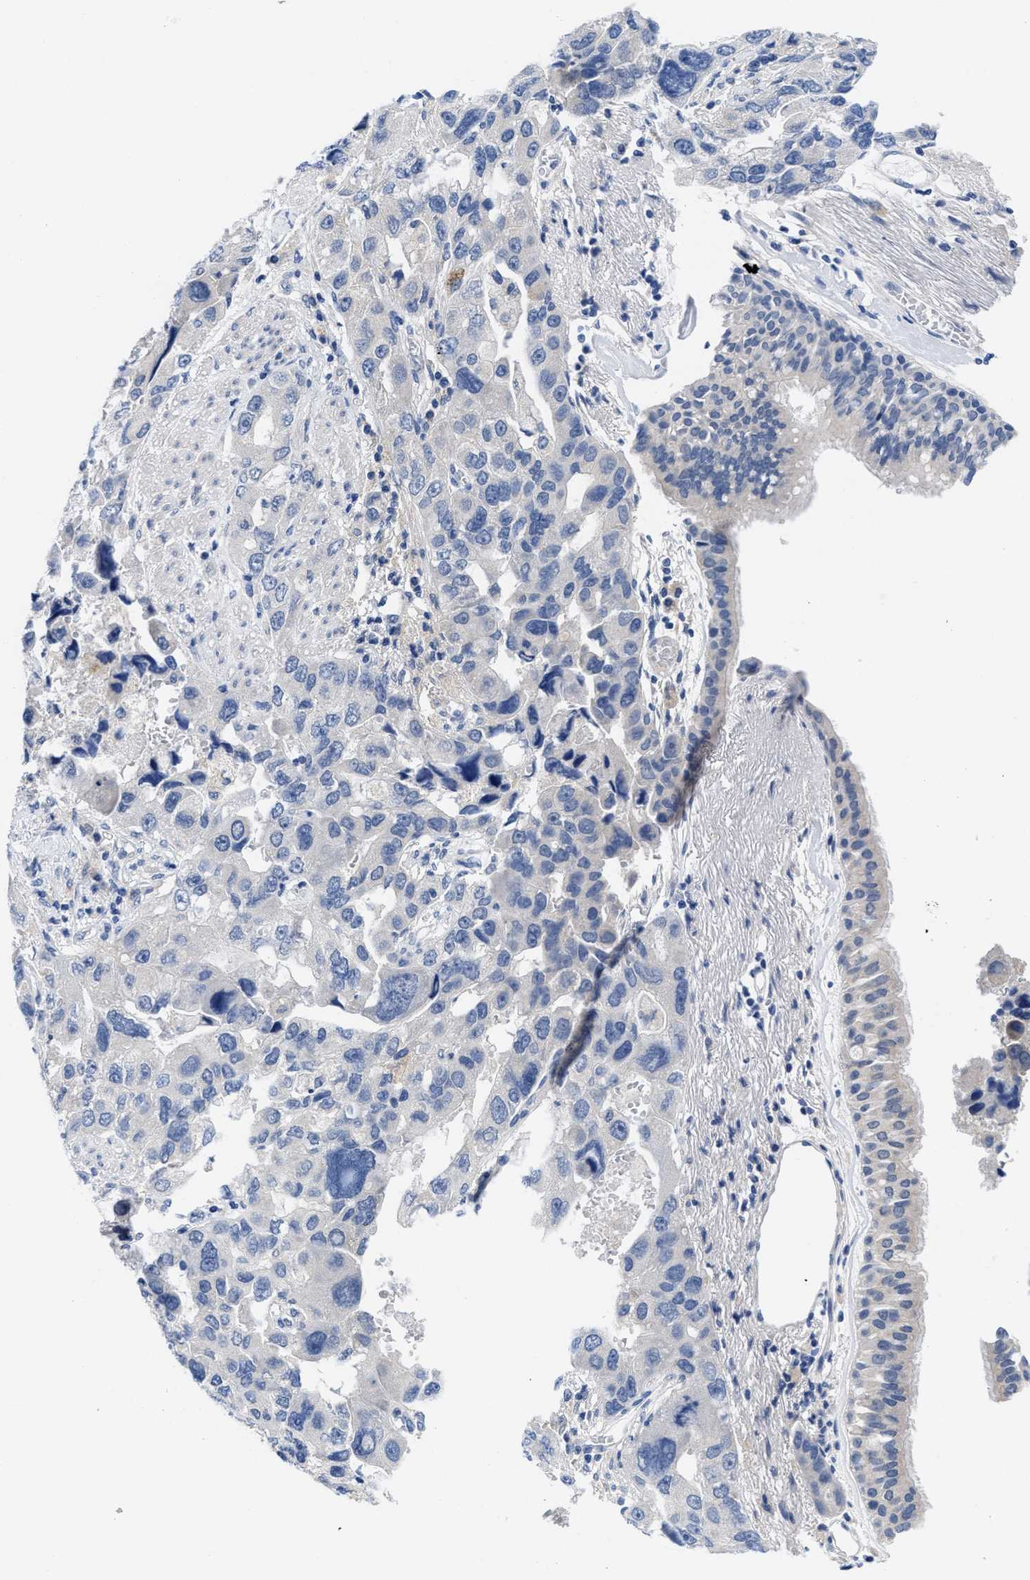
{"staining": {"intensity": "negative", "quantity": "none", "location": "none"}, "tissue": "bronchus", "cell_type": "Respiratory epithelial cells", "image_type": "normal", "snomed": [{"axis": "morphology", "description": "Normal tissue, NOS"}, {"axis": "morphology", "description": "Adenocarcinoma, NOS"}, {"axis": "morphology", "description": "Adenocarcinoma, metastatic, NOS"}, {"axis": "topography", "description": "Lymph node"}, {"axis": "topography", "description": "Bronchus"}, {"axis": "topography", "description": "Lung"}], "caption": "Immunohistochemistry of normal human bronchus reveals no positivity in respiratory epithelial cells.", "gene": "PYY", "patient": {"sex": "female", "age": 54}}